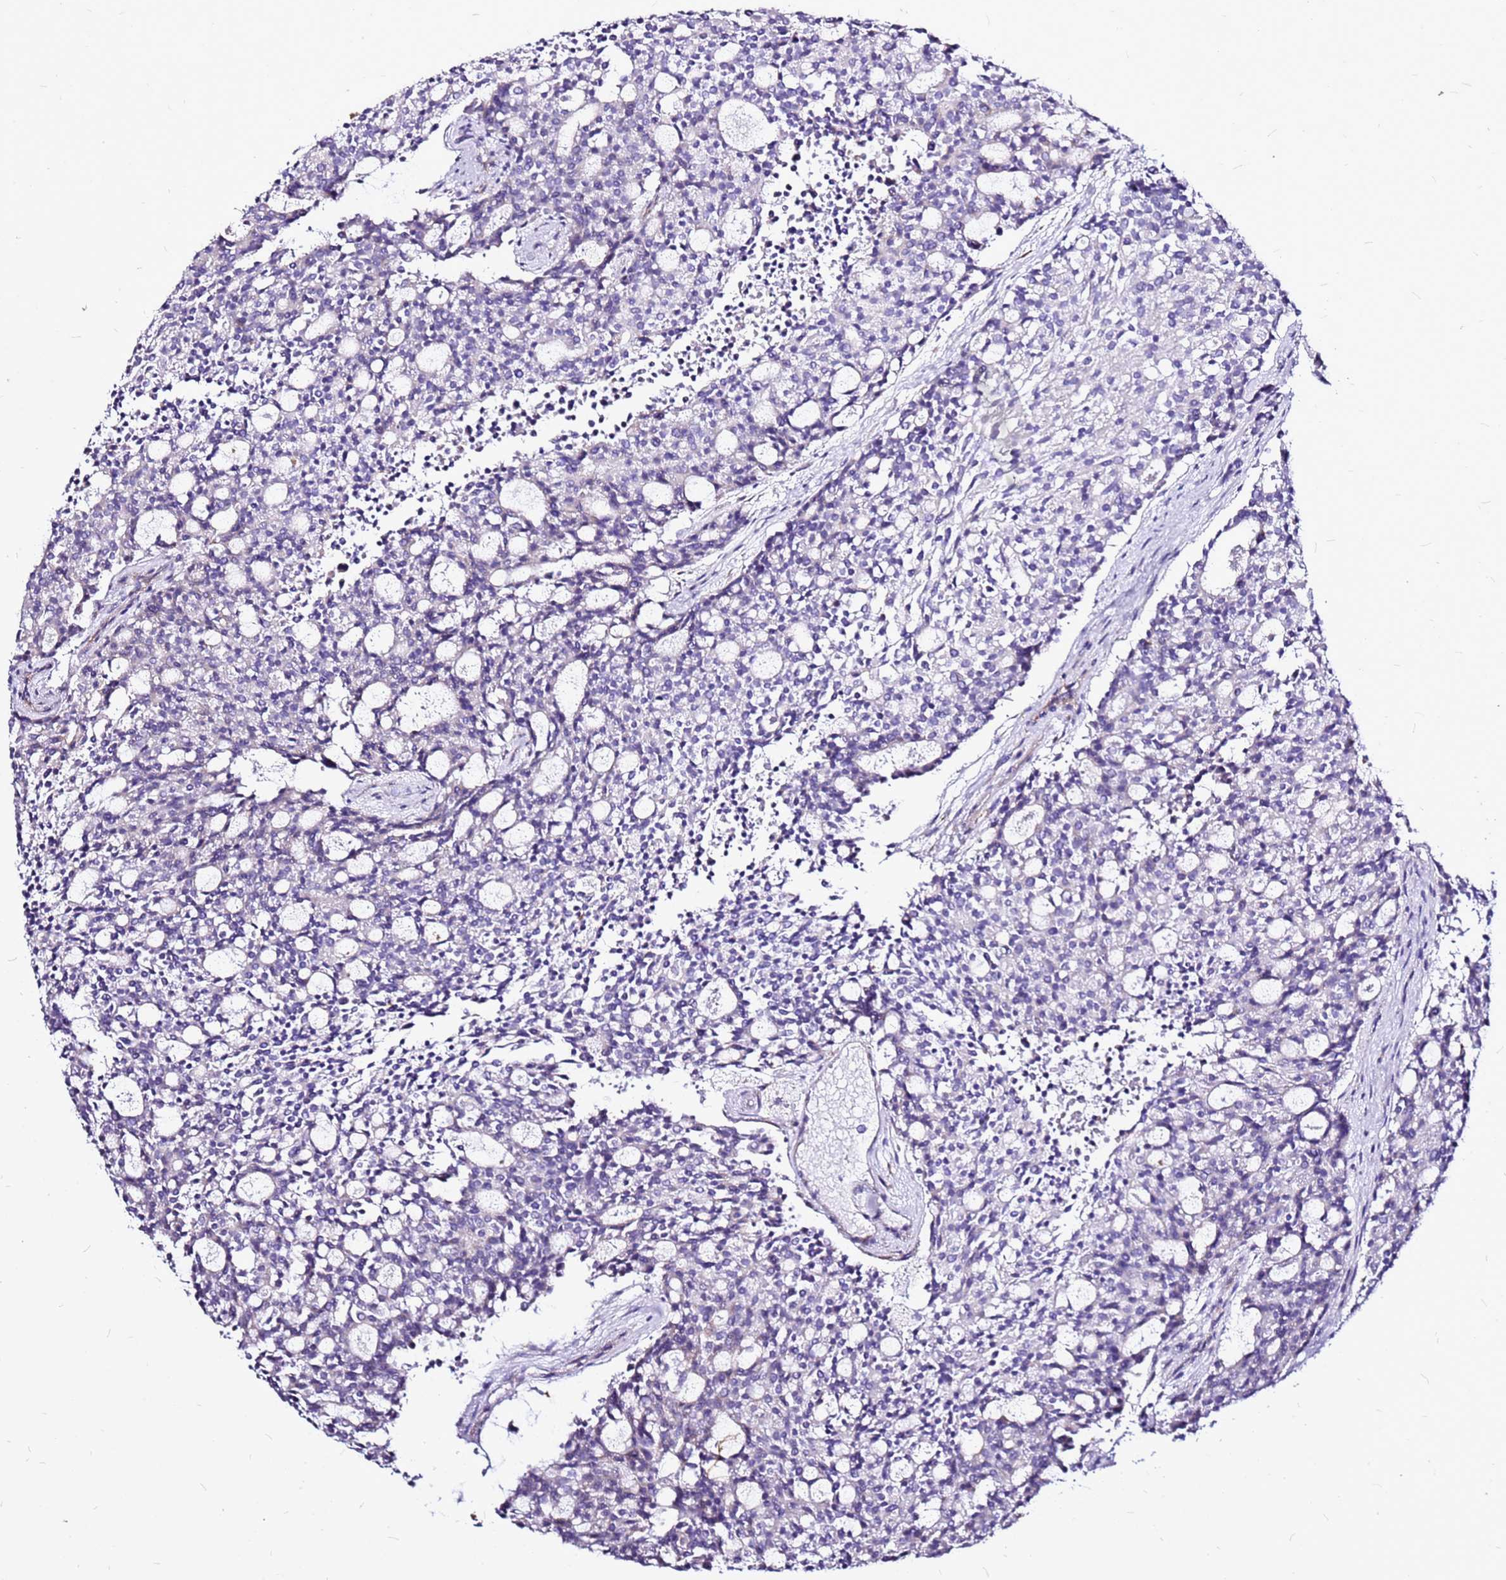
{"staining": {"intensity": "negative", "quantity": "none", "location": "none"}, "tissue": "carcinoid", "cell_type": "Tumor cells", "image_type": "cancer", "snomed": [{"axis": "morphology", "description": "Carcinoid, malignant, NOS"}, {"axis": "topography", "description": "Pancreas"}], "caption": "Immunohistochemical staining of human malignant carcinoid reveals no significant expression in tumor cells.", "gene": "CASD1", "patient": {"sex": "female", "age": 54}}